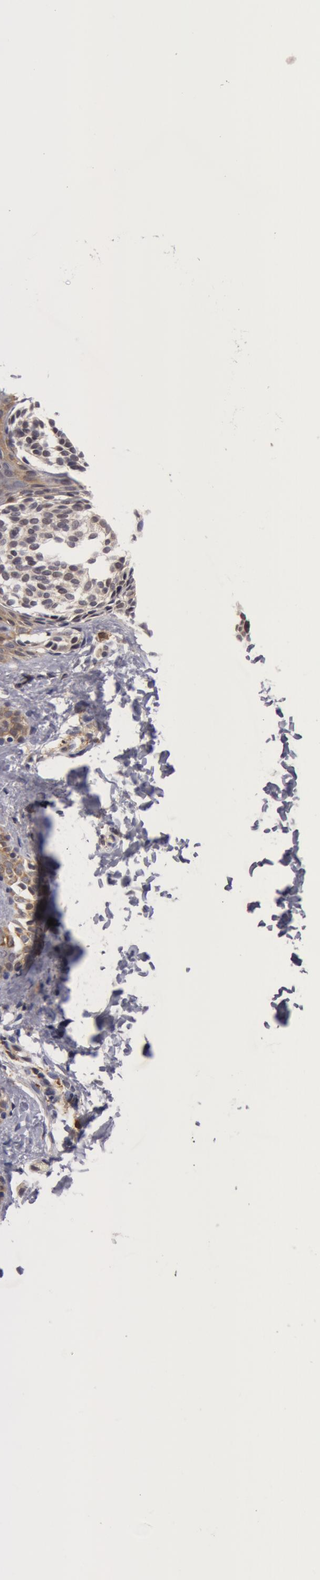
{"staining": {"intensity": "moderate", "quantity": ">75%", "location": "nuclear"}, "tissue": "skin", "cell_type": "Fibroblasts", "image_type": "normal", "snomed": [{"axis": "morphology", "description": "Normal tissue, NOS"}, {"axis": "topography", "description": "Skin"}], "caption": "IHC of unremarkable human skin exhibits medium levels of moderate nuclear expression in approximately >75% of fibroblasts.", "gene": "ZNF350", "patient": {"sex": "female", "age": 4}}